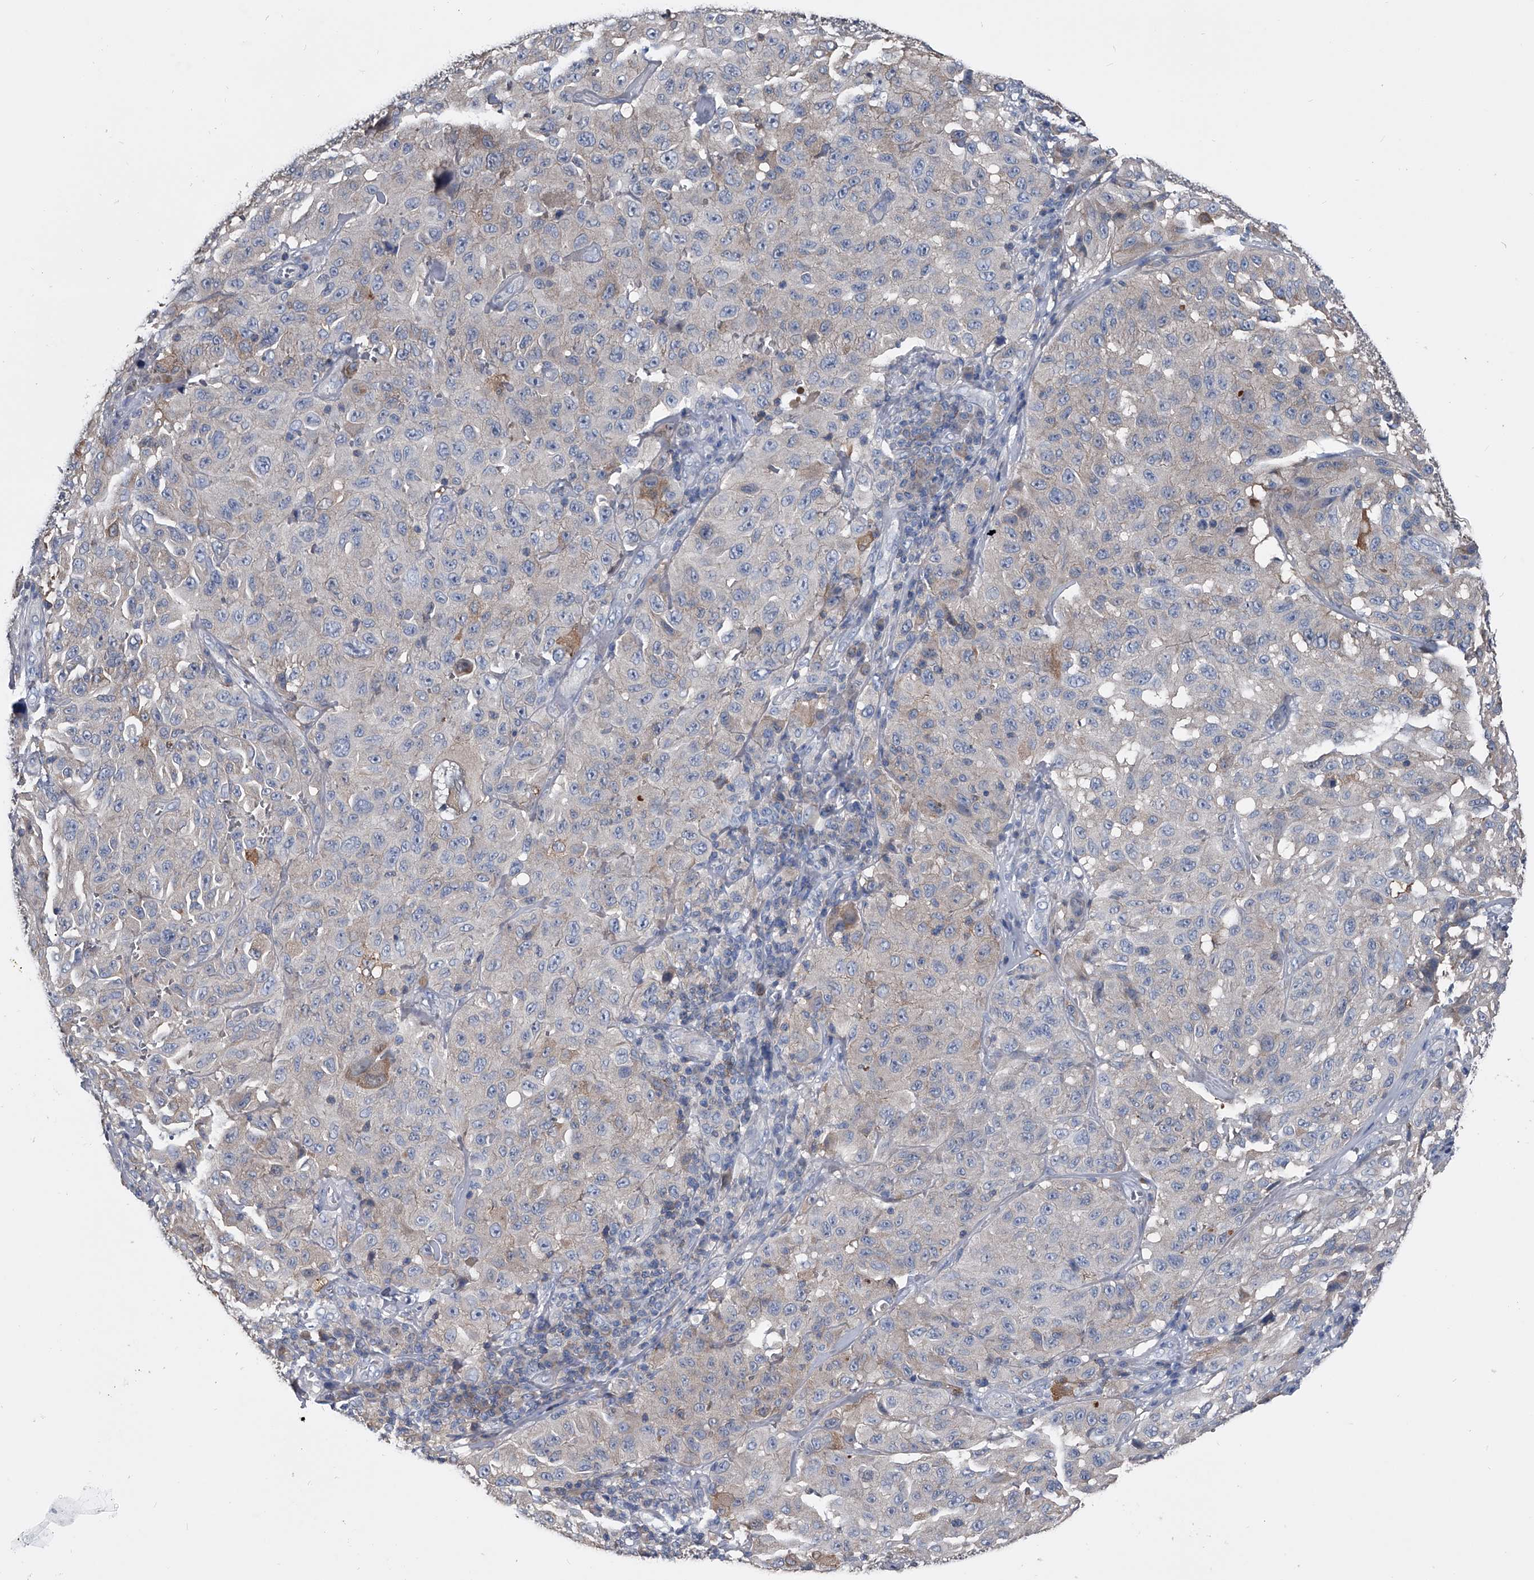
{"staining": {"intensity": "negative", "quantity": "none", "location": "none"}, "tissue": "melanoma", "cell_type": "Tumor cells", "image_type": "cancer", "snomed": [{"axis": "morphology", "description": "Malignant melanoma, NOS"}, {"axis": "topography", "description": "Skin"}], "caption": "A high-resolution image shows immunohistochemistry (IHC) staining of malignant melanoma, which exhibits no significant expression in tumor cells.", "gene": "KIF13A", "patient": {"sex": "male", "age": 66}}